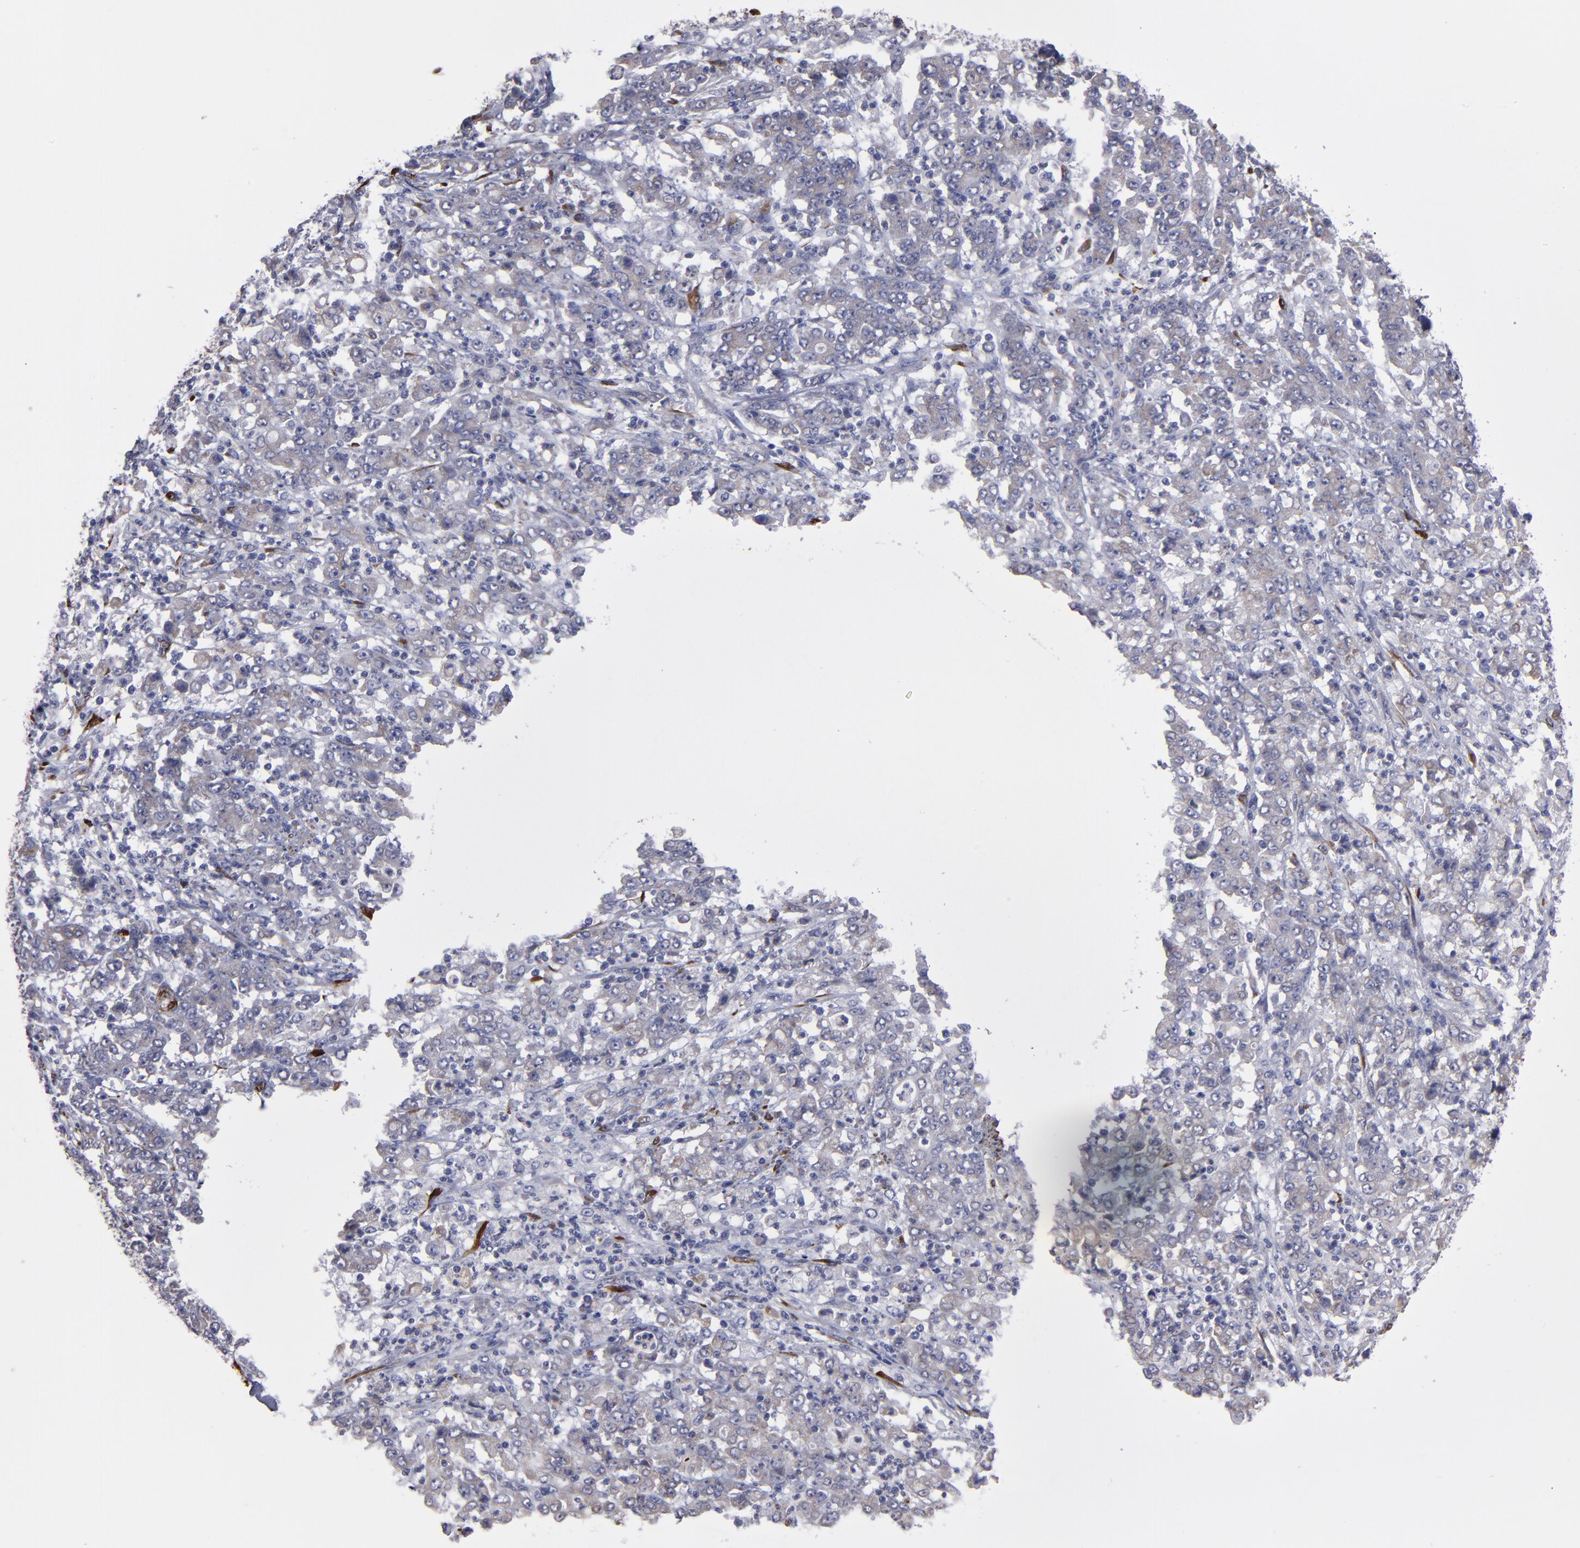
{"staining": {"intensity": "weak", "quantity": ">75%", "location": "cytoplasmic/membranous"}, "tissue": "stomach cancer", "cell_type": "Tumor cells", "image_type": "cancer", "snomed": [{"axis": "morphology", "description": "Adenocarcinoma, NOS"}, {"axis": "topography", "description": "Stomach, lower"}], "caption": "High-magnification brightfield microscopy of adenocarcinoma (stomach) stained with DAB (brown) and counterstained with hematoxylin (blue). tumor cells exhibit weak cytoplasmic/membranous staining is seen in approximately>75% of cells. (Stains: DAB (3,3'-diaminobenzidine) in brown, nuclei in blue, Microscopy: brightfield microscopy at high magnification).", "gene": "SLMAP", "patient": {"sex": "female", "age": 71}}